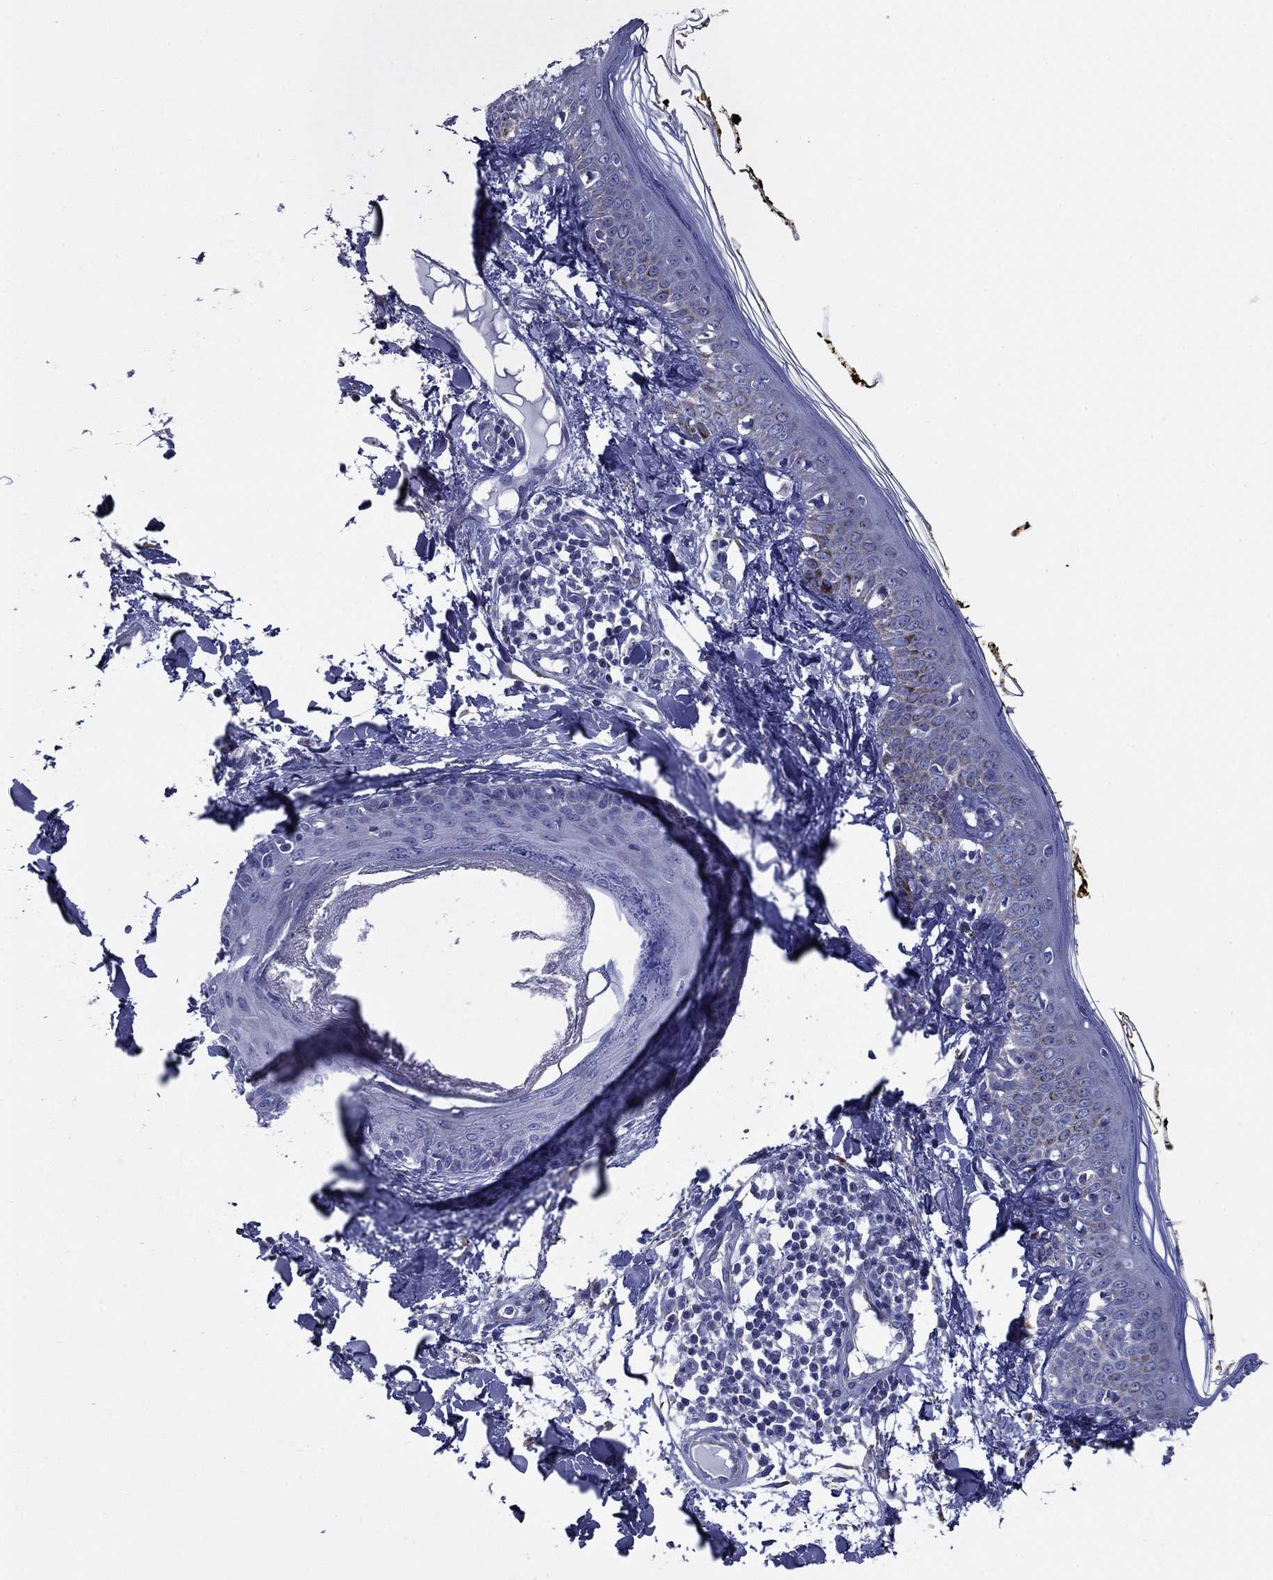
{"staining": {"intensity": "negative", "quantity": "none", "location": "none"}, "tissue": "skin", "cell_type": "Fibroblasts", "image_type": "normal", "snomed": [{"axis": "morphology", "description": "Normal tissue, NOS"}, {"axis": "topography", "description": "Skin"}], "caption": "The histopathology image shows no staining of fibroblasts in benign skin. (IHC, brightfield microscopy, high magnification).", "gene": "ACADSB", "patient": {"sex": "male", "age": 76}}